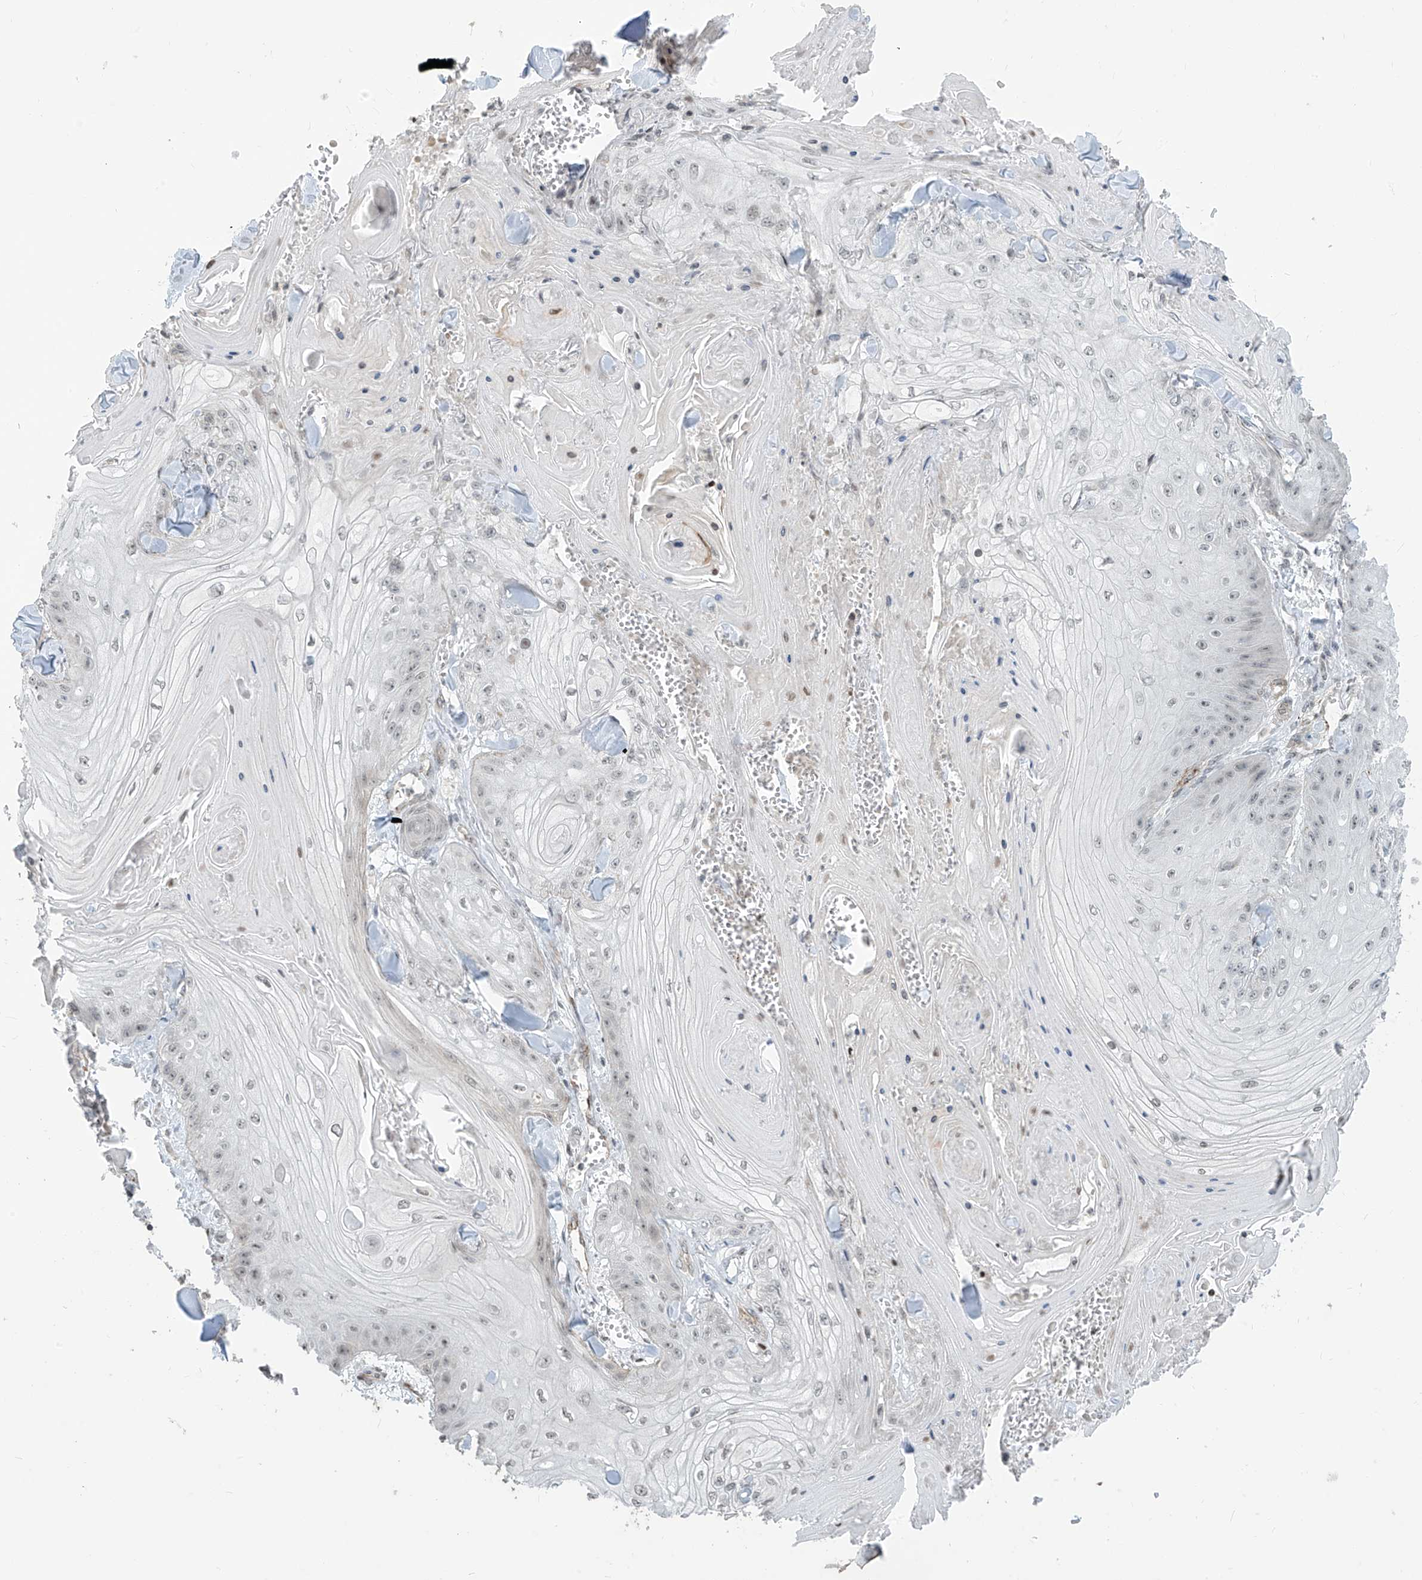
{"staining": {"intensity": "weak", "quantity": "25%-75%", "location": "nuclear"}, "tissue": "skin cancer", "cell_type": "Tumor cells", "image_type": "cancer", "snomed": [{"axis": "morphology", "description": "Squamous cell carcinoma, NOS"}, {"axis": "topography", "description": "Skin"}], "caption": "Skin cancer (squamous cell carcinoma) stained with IHC displays weak nuclear expression in approximately 25%-75% of tumor cells.", "gene": "METAP1D", "patient": {"sex": "male", "age": 74}}